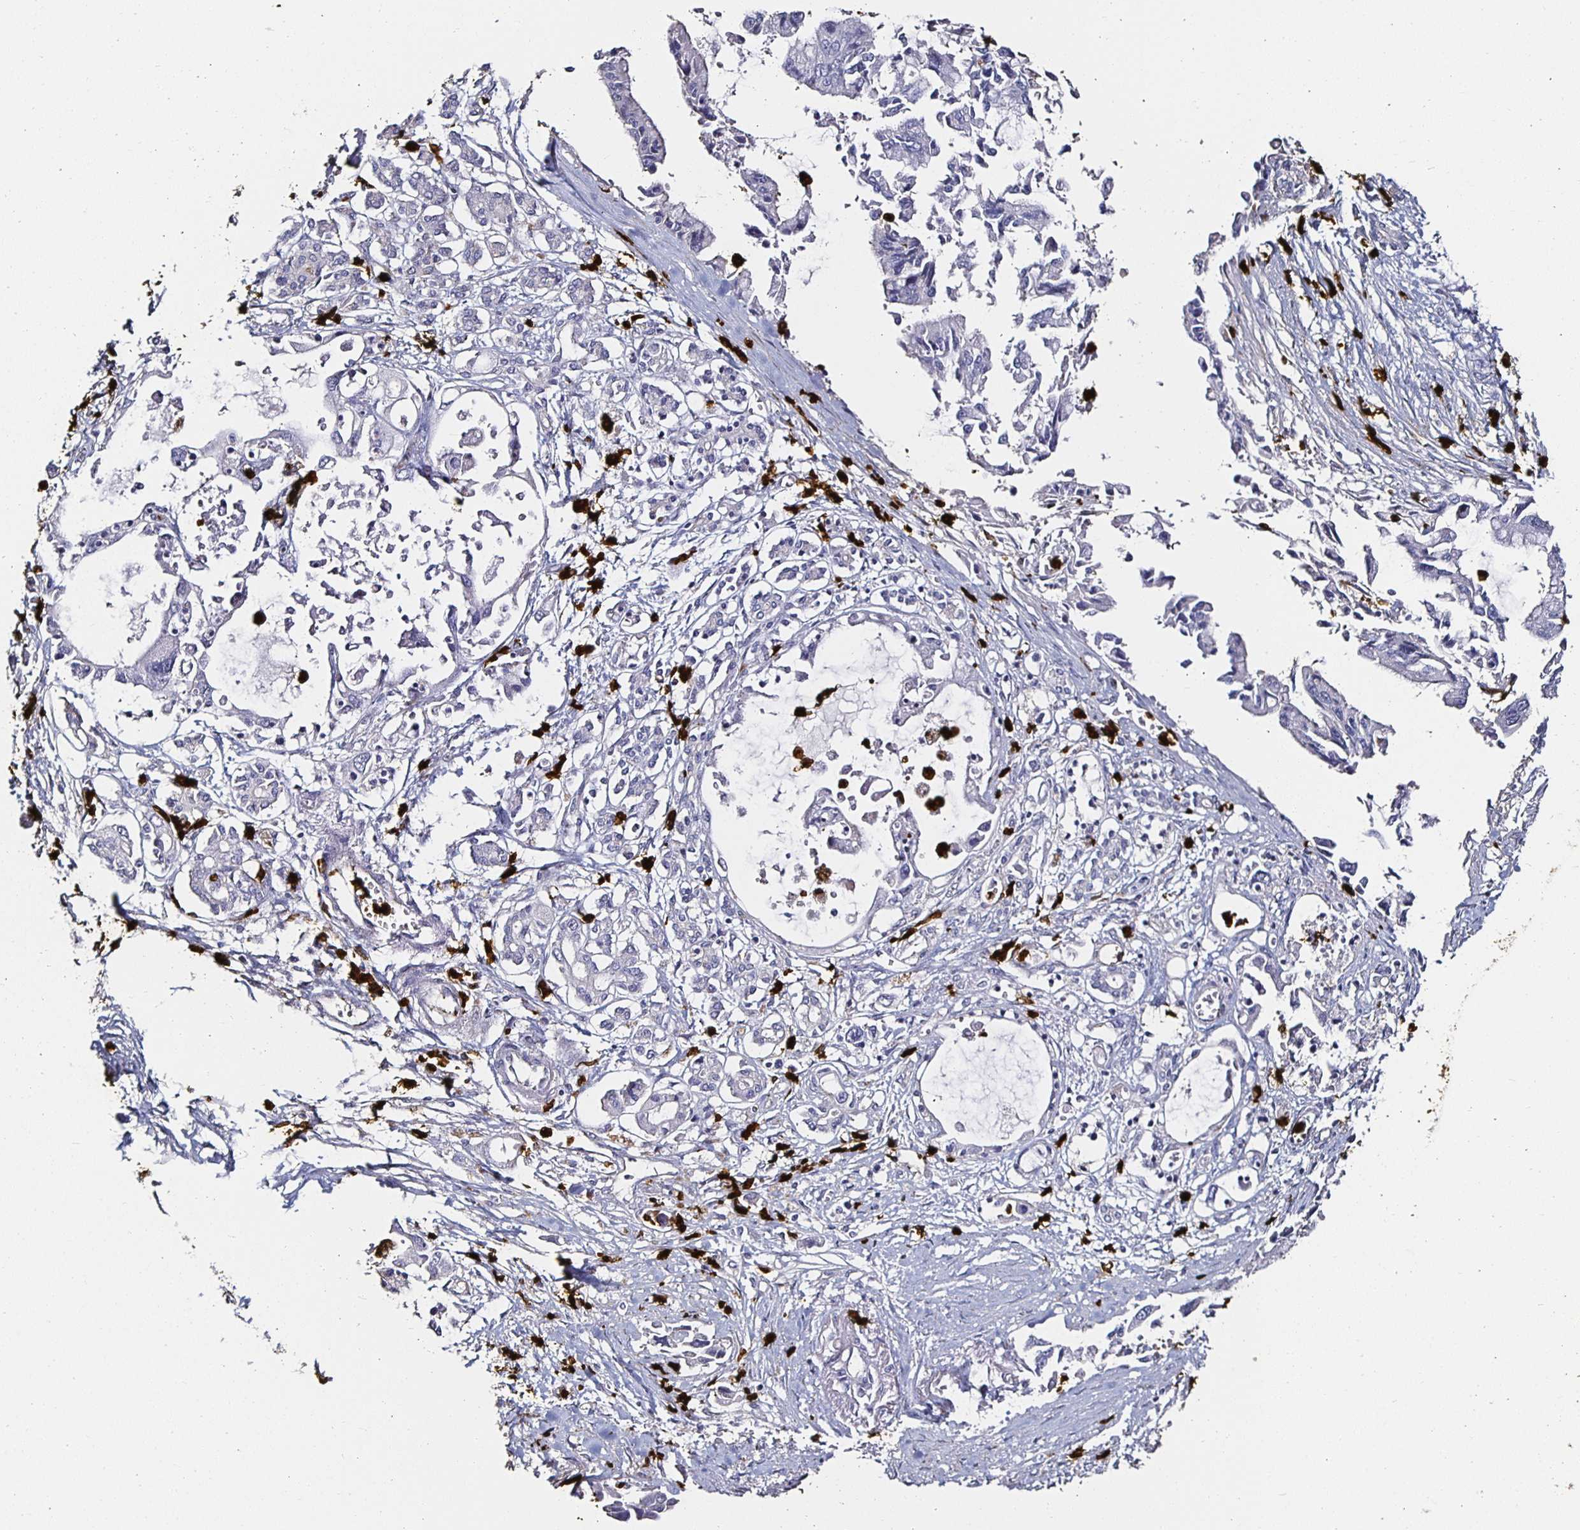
{"staining": {"intensity": "negative", "quantity": "none", "location": "none"}, "tissue": "pancreatic cancer", "cell_type": "Tumor cells", "image_type": "cancer", "snomed": [{"axis": "morphology", "description": "Adenocarcinoma, NOS"}, {"axis": "topography", "description": "Pancreas"}], "caption": "Immunohistochemical staining of pancreatic cancer displays no significant staining in tumor cells. Brightfield microscopy of immunohistochemistry (IHC) stained with DAB (3,3'-diaminobenzidine) (brown) and hematoxylin (blue), captured at high magnification.", "gene": "TLR4", "patient": {"sex": "male", "age": 84}}